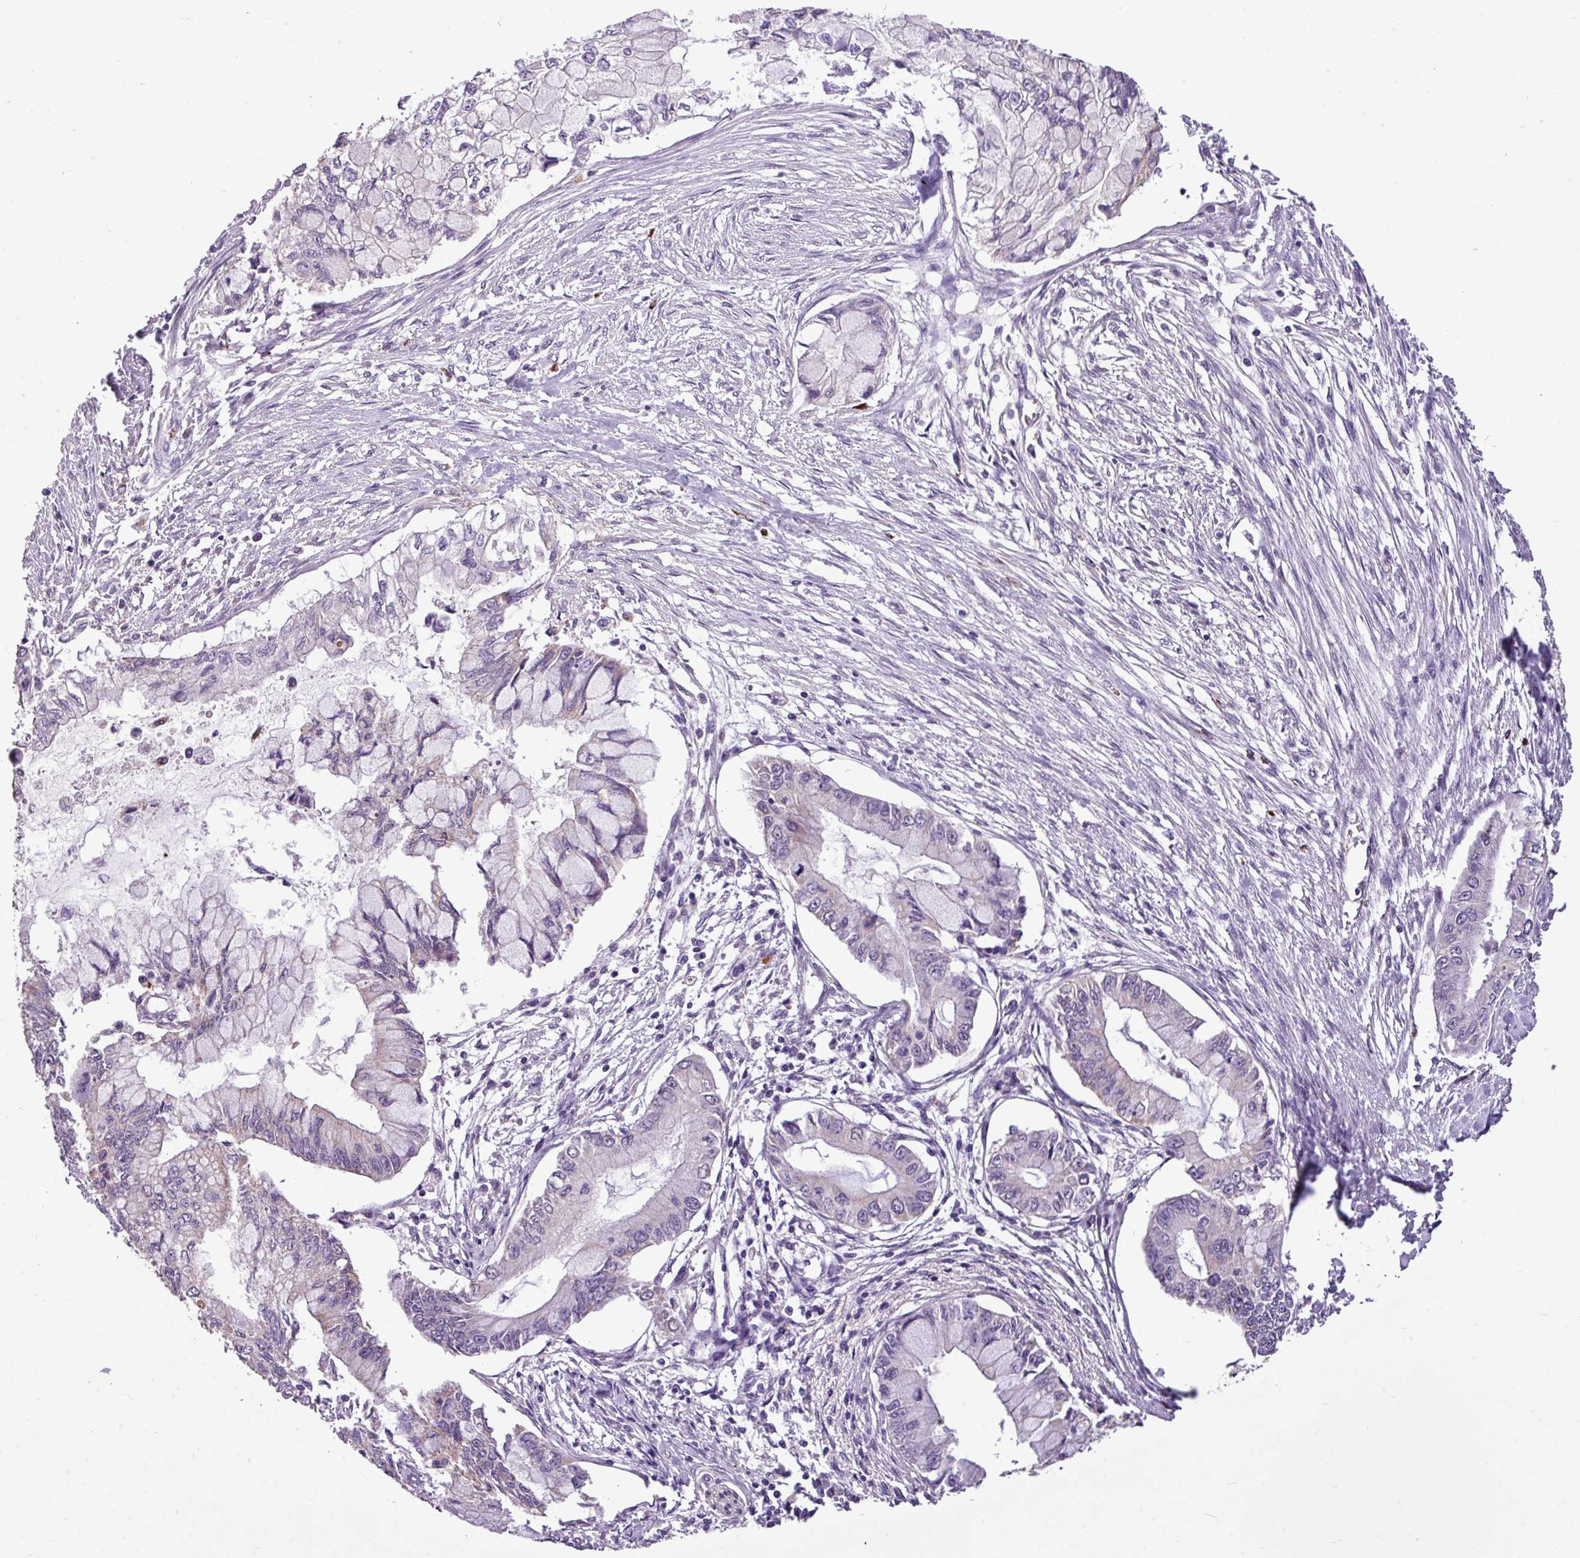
{"staining": {"intensity": "negative", "quantity": "none", "location": "none"}, "tissue": "pancreatic cancer", "cell_type": "Tumor cells", "image_type": "cancer", "snomed": [{"axis": "morphology", "description": "Adenocarcinoma, NOS"}, {"axis": "topography", "description": "Pancreas"}], "caption": "Immunohistochemical staining of human pancreatic cancer shows no significant staining in tumor cells.", "gene": "ALDH2", "patient": {"sex": "male", "age": 48}}